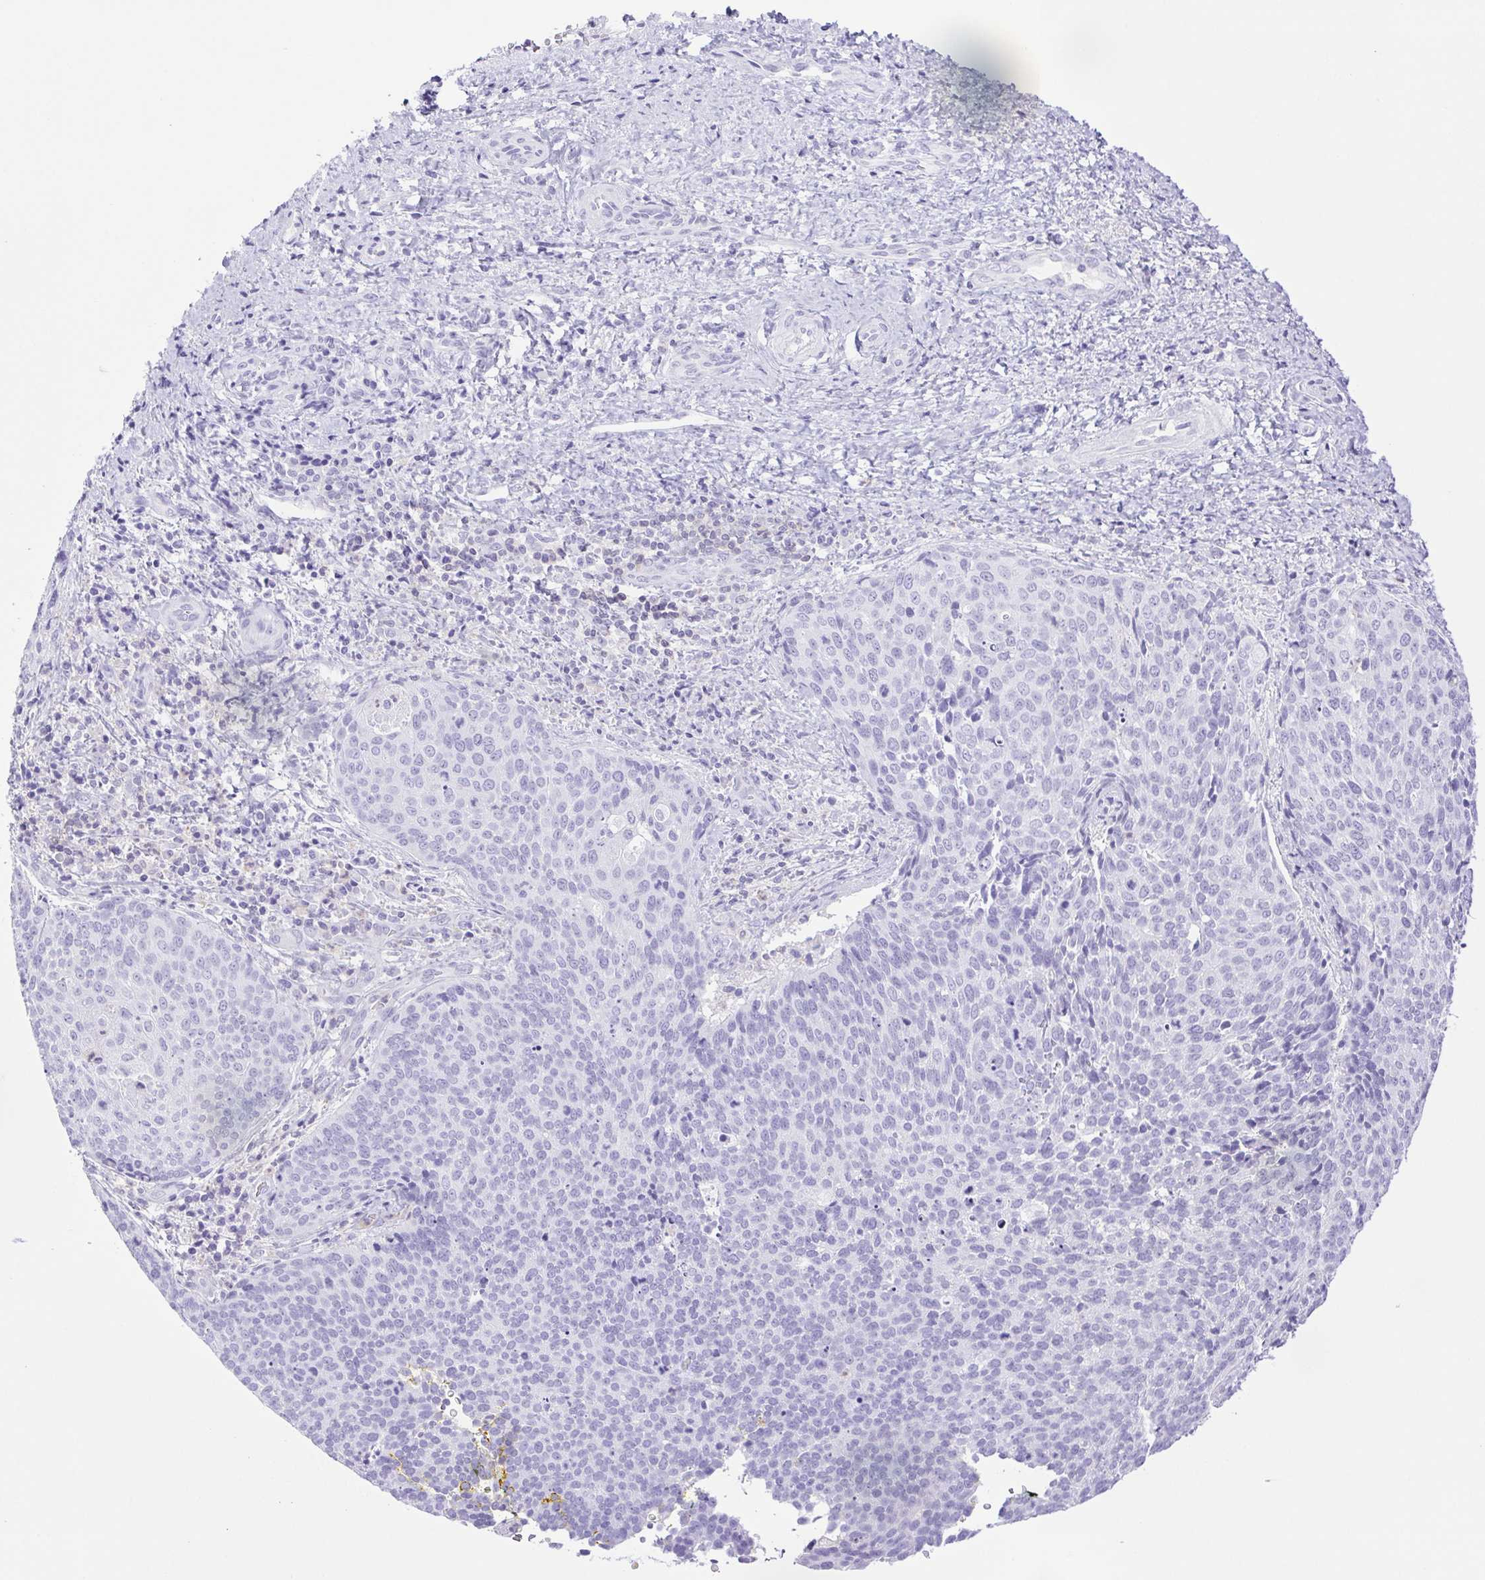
{"staining": {"intensity": "negative", "quantity": "none", "location": "none"}, "tissue": "cervical cancer", "cell_type": "Tumor cells", "image_type": "cancer", "snomed": [{"axis": "morphology", "description": "Squamous cell carcinoma, NOS"}, {"axis": "topography", "description": "Cervix"}], "caption": "Micrograph shows no significant protein expression in tumor cells of squamous cell carcinoma (cervical).", "gene": "SYNPR", "patient": {"sex": "female", "age": 34}}